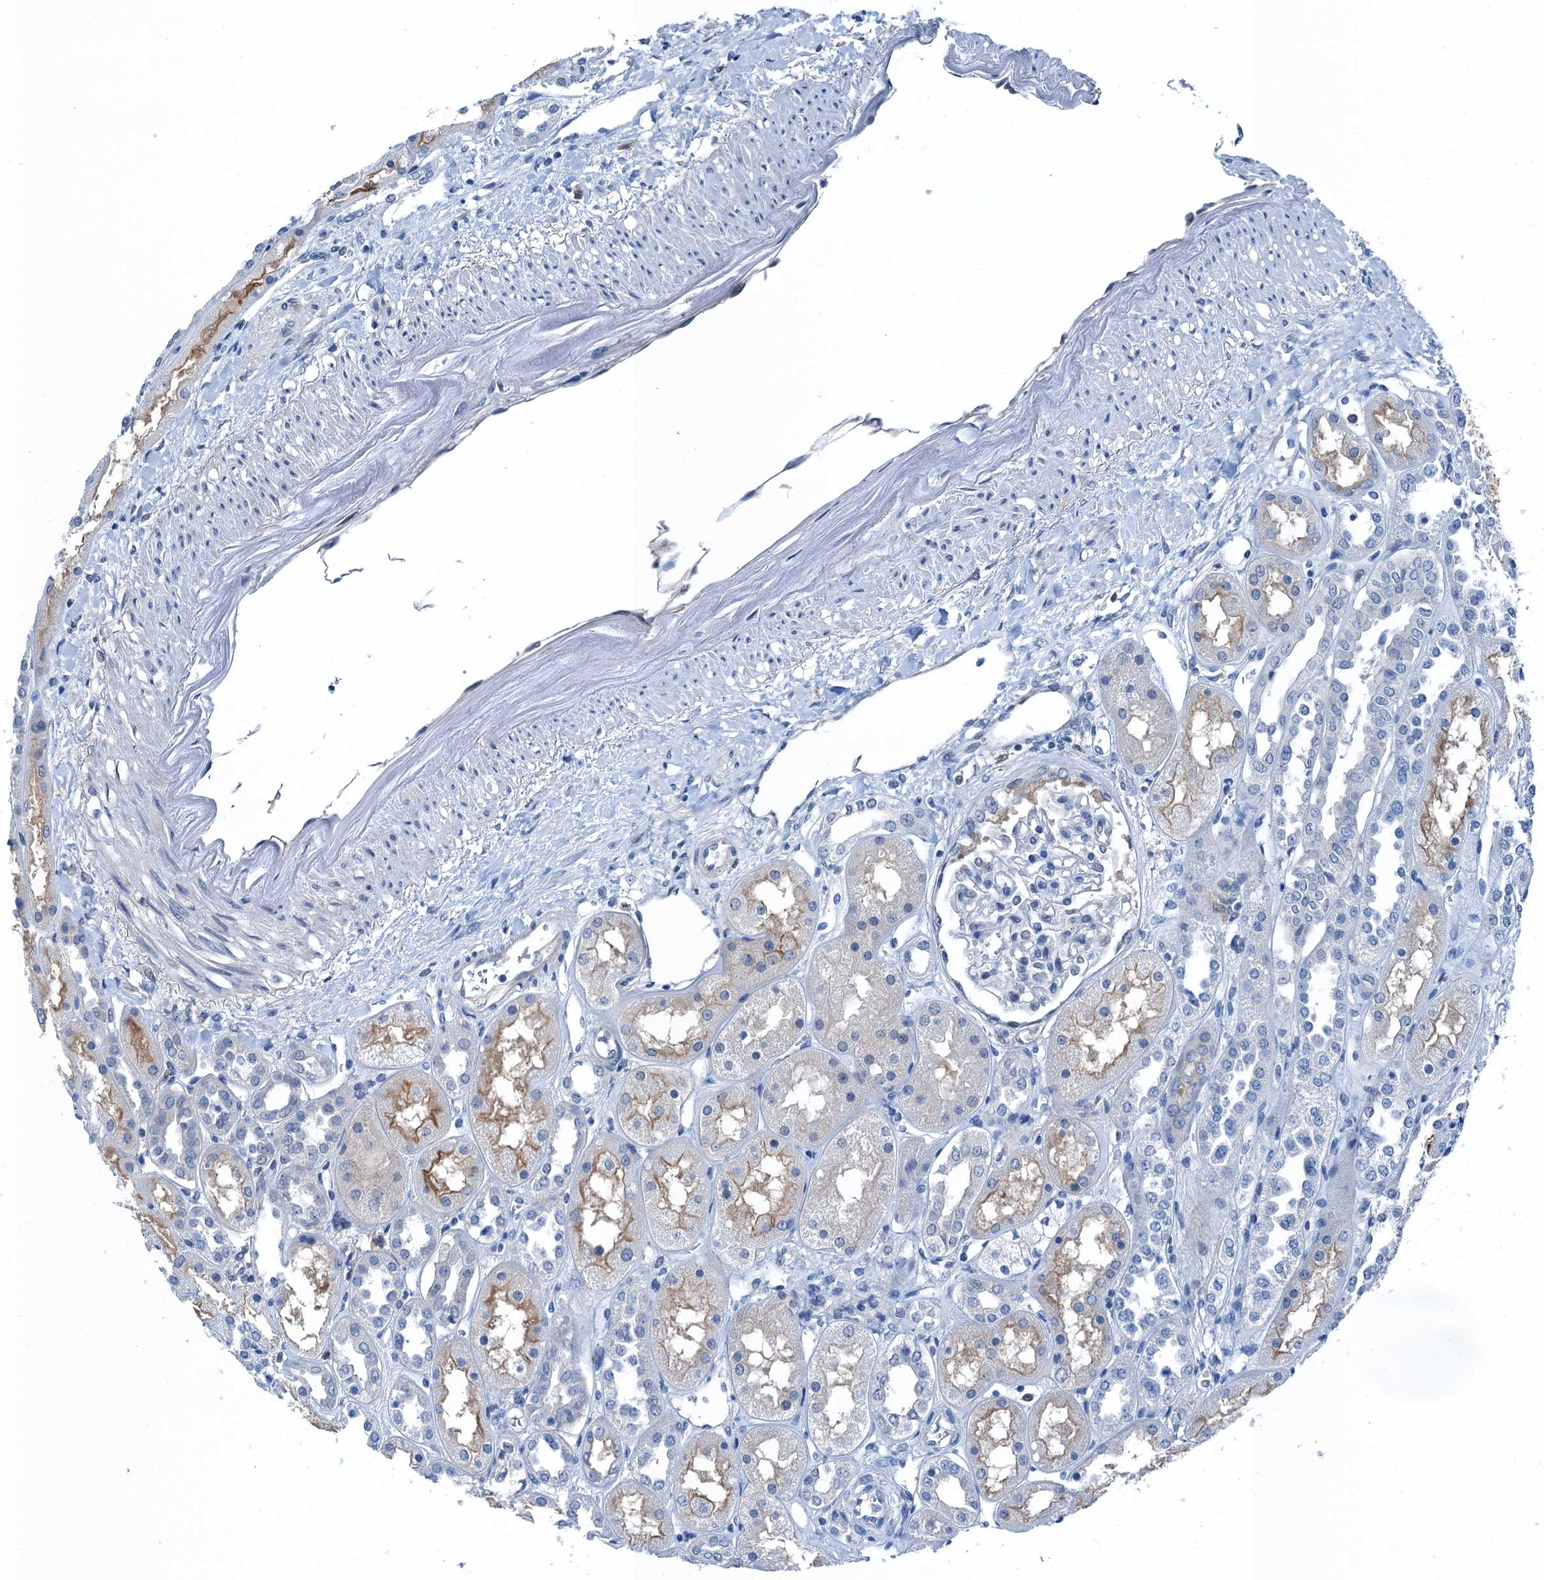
{"staining": {"intensity": "moderate", "quantity": "25%-75%", "location": "nuclear"}, "tissue": "kidney", "cell_type": "Cells in glomeruli", "image_type": "normal", "snomed": [{"axis": "morphology", "description": "Normal tissue, NOS"}, {"axis": "topography", "description": "Kidney"}], "caption": "The image displays immunohistochemical staining of unremarkable kidney. There is moderate nuclear positivity is appreciated in approximately 25%-75% of cells in glomeruli.", "gene": "RNH1", "patient": {"sex": "male", "age": 70}}